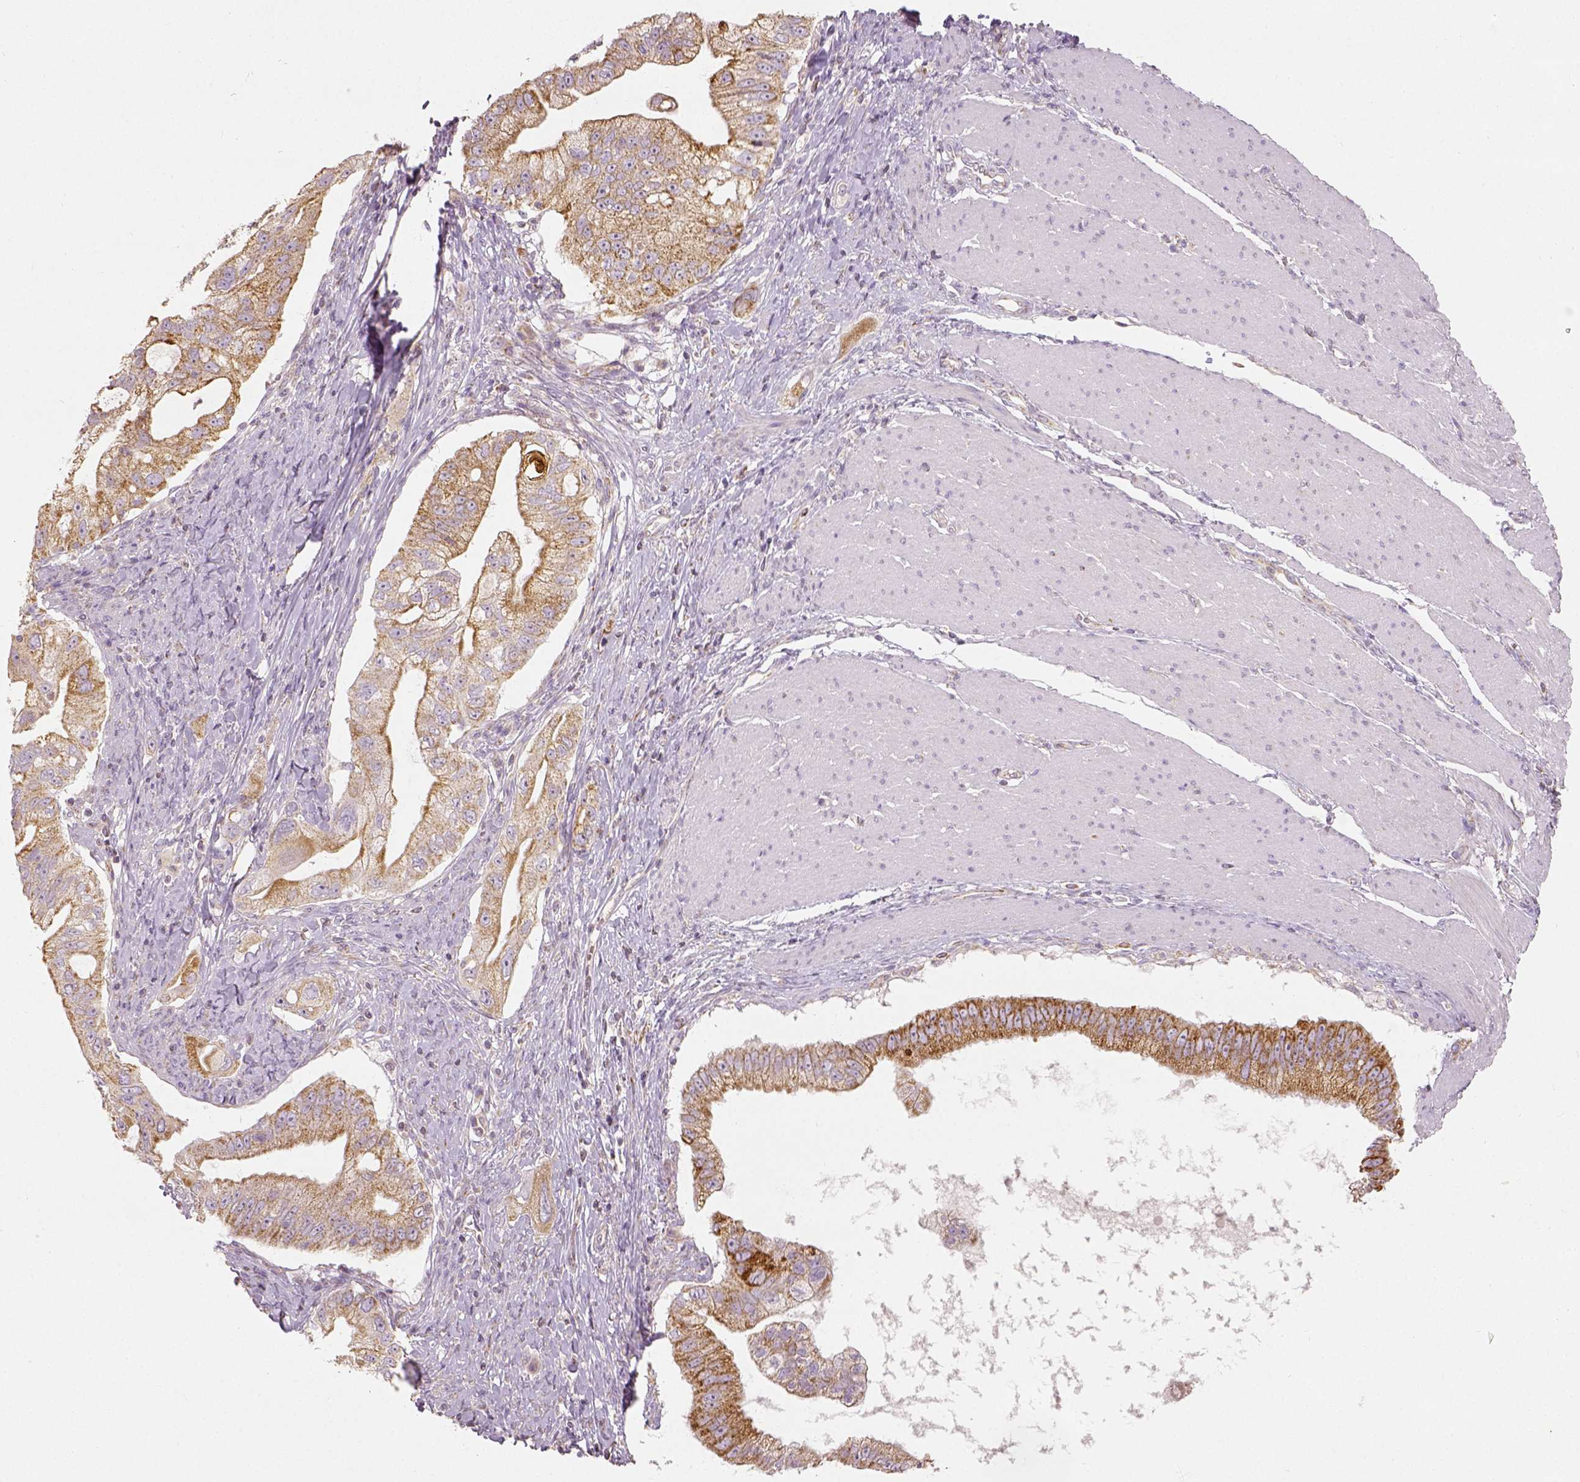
{"staining": {"intensity": "moderate", "quantity": ">75%", "location": "cytoplasmic/membranous"}, "tissue": "pancreatic cancer", "cell_type": "Tumor cells", "image_type": "cancer", "snomed": [{"axis": "morphology", "description": "Adenocarcinoma, NOS"}, {"axis": "topography", "description": "Pancreas"}], "caption": "Tumor cells reveal moderate cytoplasmic/membranous expression in approximately >75% of cells in adenocarcinoma (pancreatic).", "gene": "PGAM5", "patient": {"sex": "male", "age": 70}}